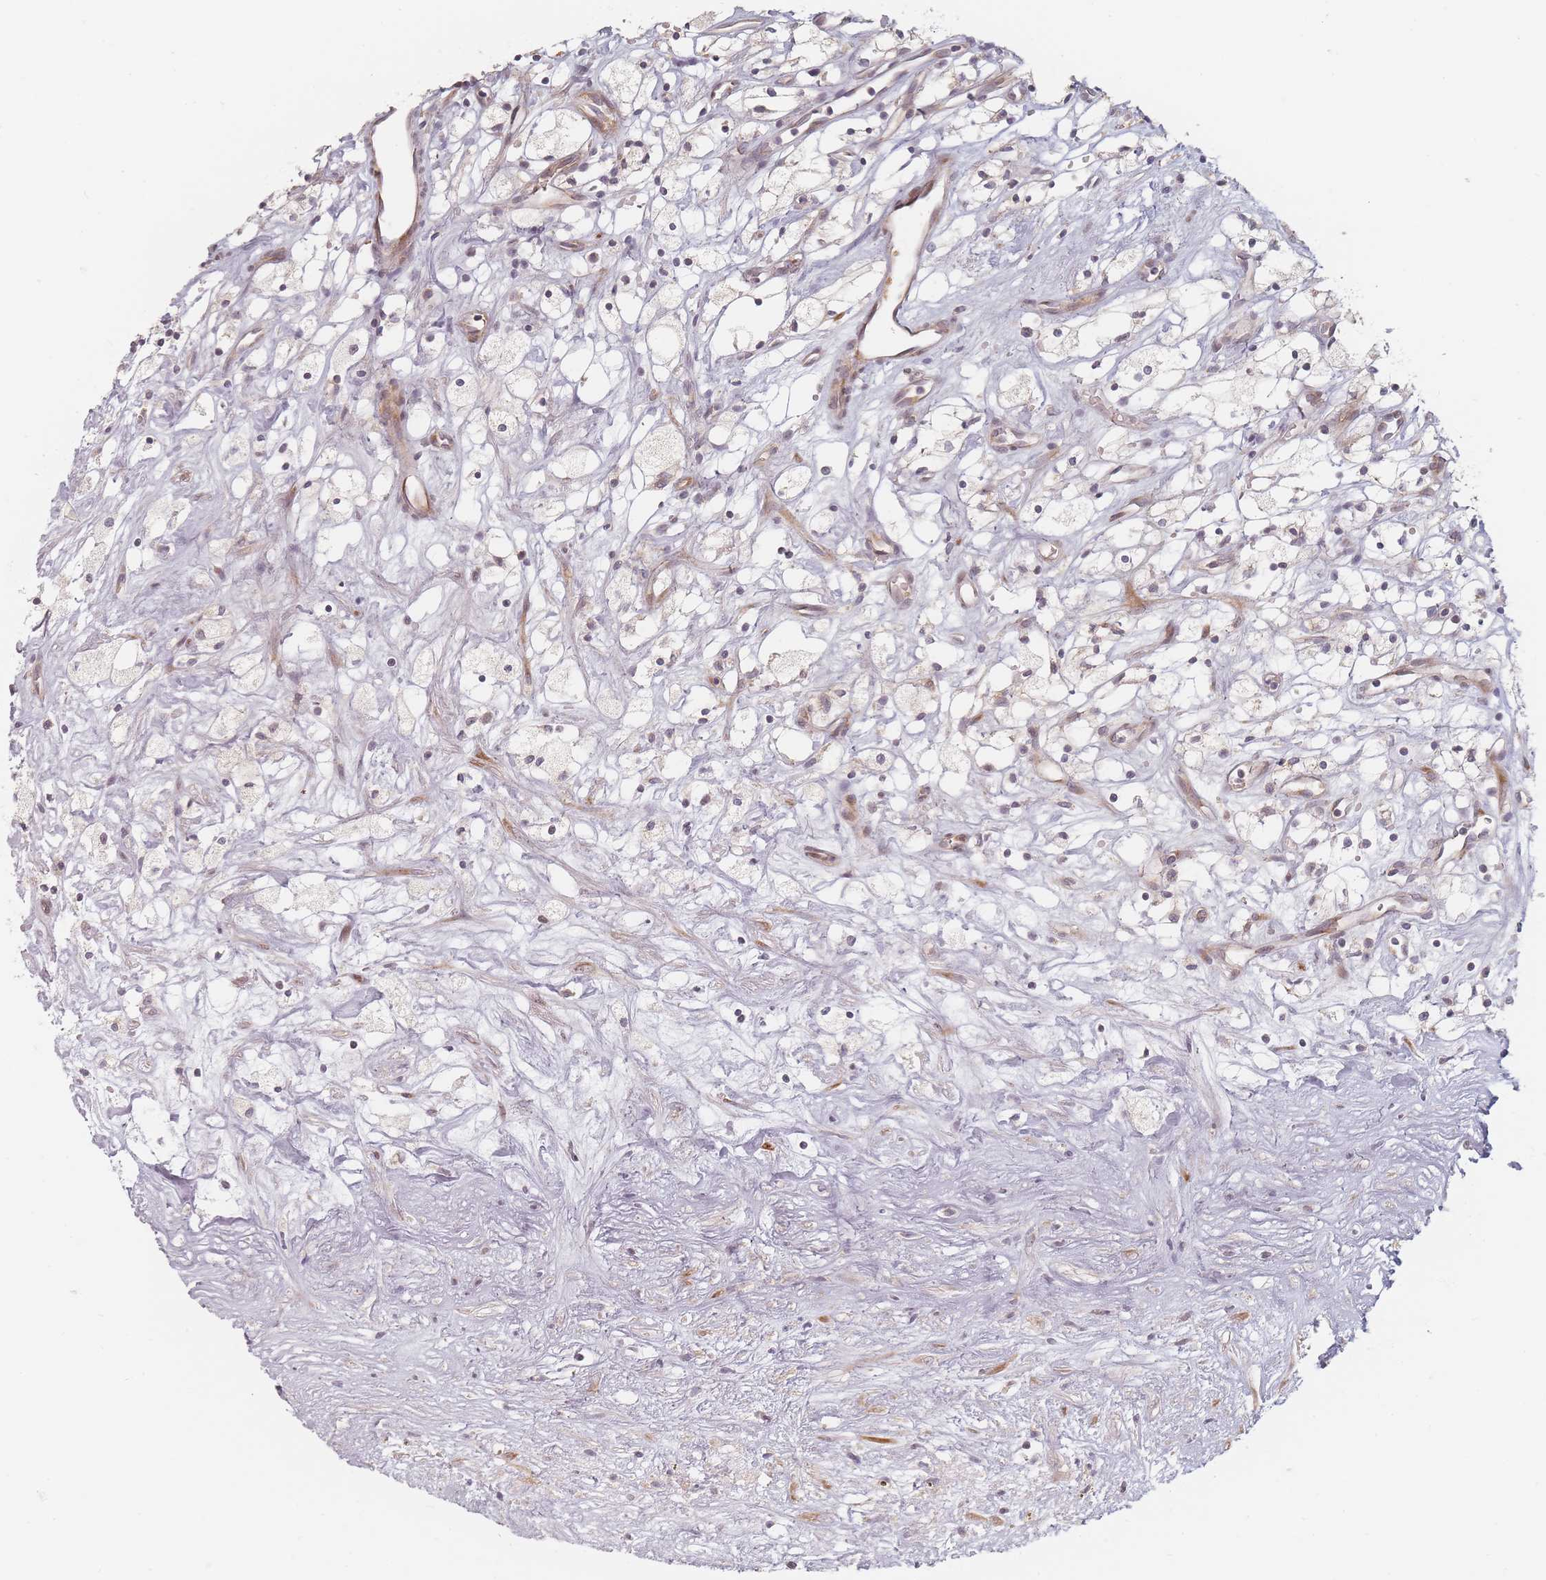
{"staining": {"intensity": "negative", "quantity": "none", "location": "none"}, "tissue": "renal cancer", "cell_type": "Tumor cells", "image_type": "cancer", "snomed": [{"axis": "morphology", "description": "Adenocarcinoma, NOS"}, {"axis": "topography", "description": "Kidney"}], "caption": "IHC micrograph of renal cancer stained for a protein (brown), which exhibits no staining in tumor cells. (Immunohistochemistry (ihc), brightfield microscopy, high magnification).", "gene": "ZKSCAN7", "patient": {"sex": "male", "age": 59}}